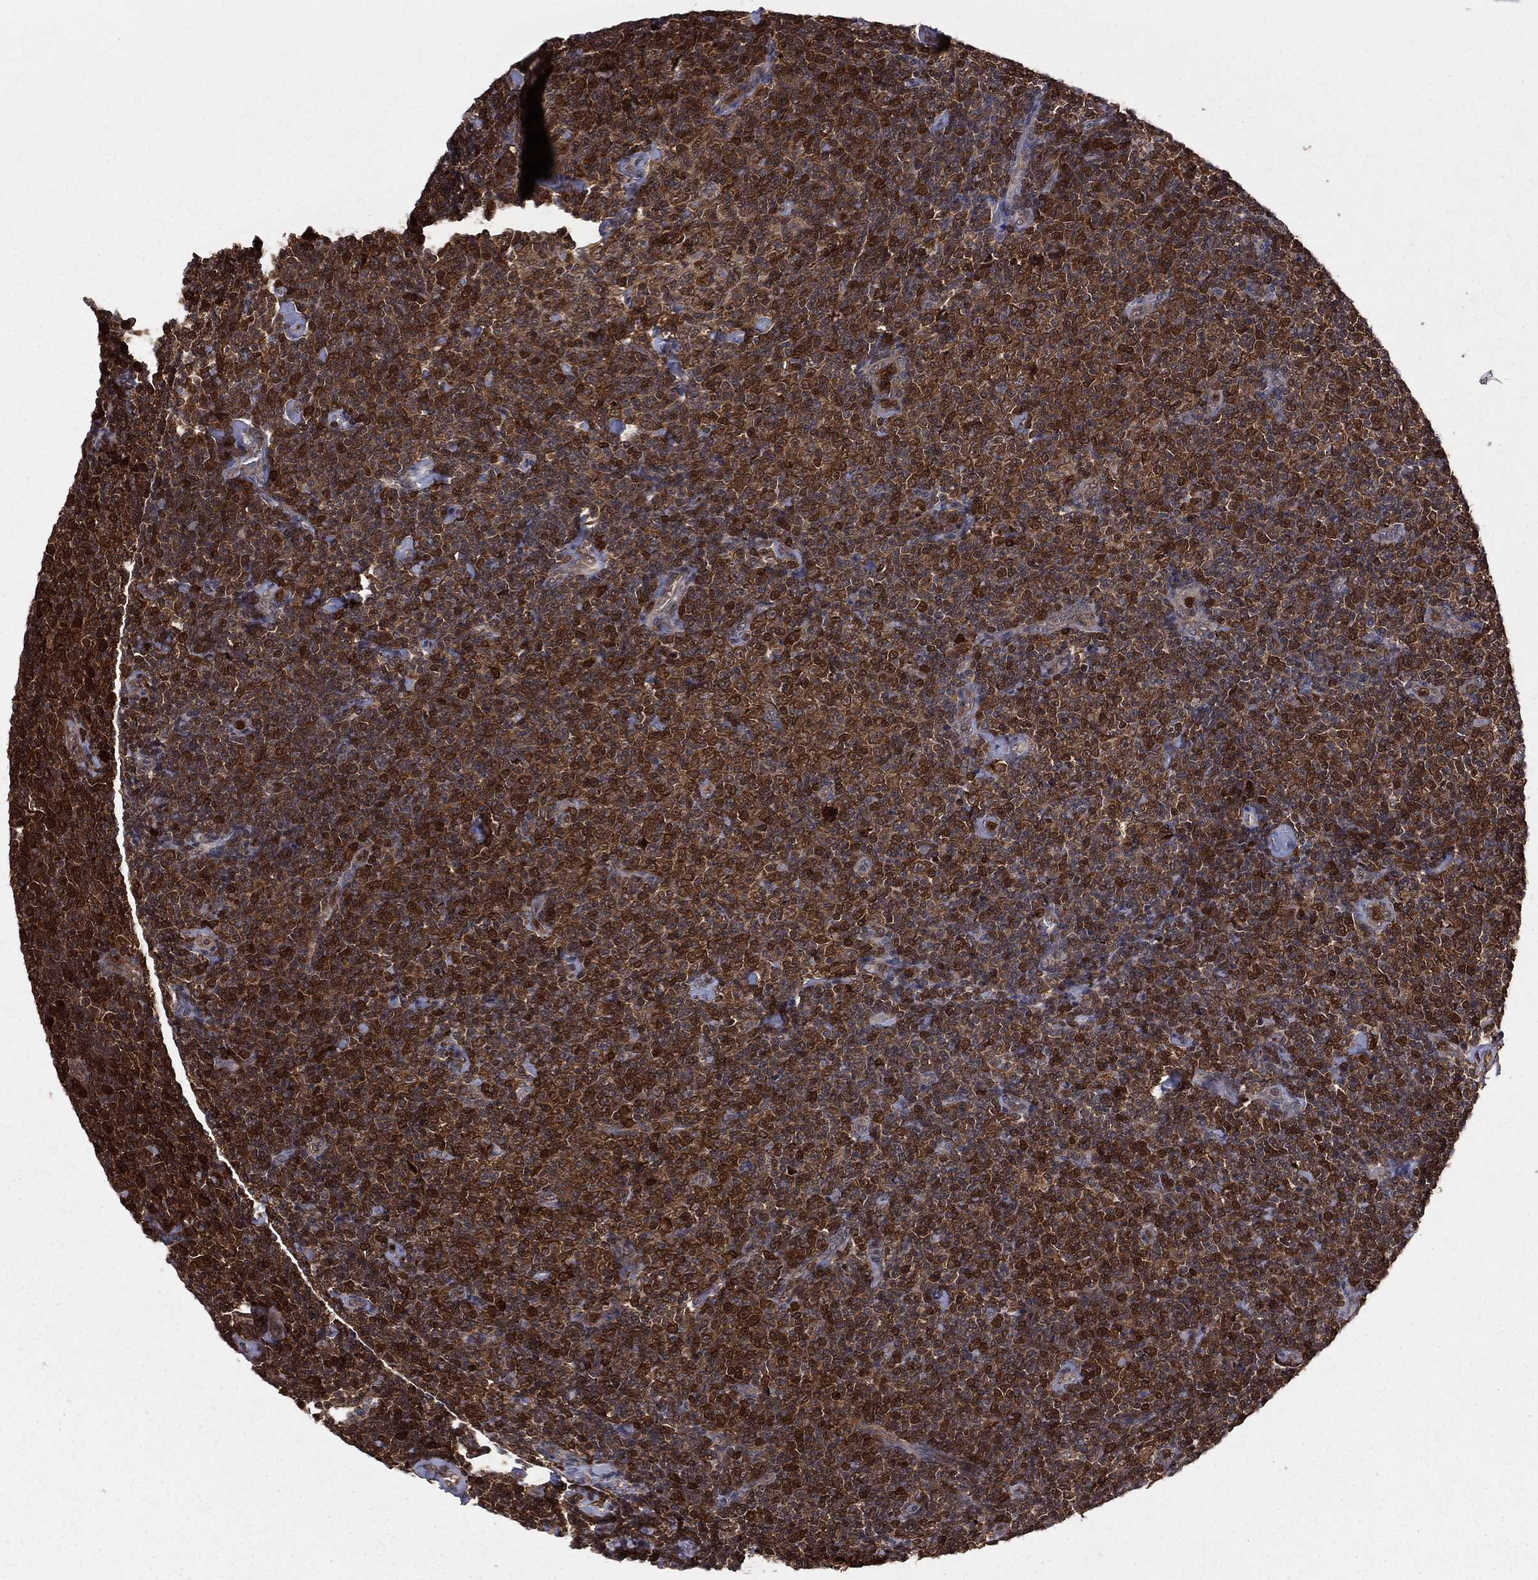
{"staining": {"intensity": "strong", "quantity": ">75%", "location": "cytoplasmic/membranous,nuclear"}, "tissue": "lymphoma", "cell_type": "Tumor cells", "image_type": "cancer", "snomed": [{"axis": "morphology", "description": "Malignant lymphoma, non-Hodgkin's type, Low grade"}, {"axis": "topography", "description": "Lymph node"}], "caption": "Immunohistochemistry (IHC) photomicrograph of neoplastic tissue: lymphoma stained using immunohistochemistry (IHC) demonstrates high levels of strong protein expression localized specifically in the cytoplasmic/membranous and nuclear of tumor cells, appearing as a cytoplasmic/membranous and nuclear brown color.", "gene": "ENO1", "patient": {"sex": "male", "age": 81}}